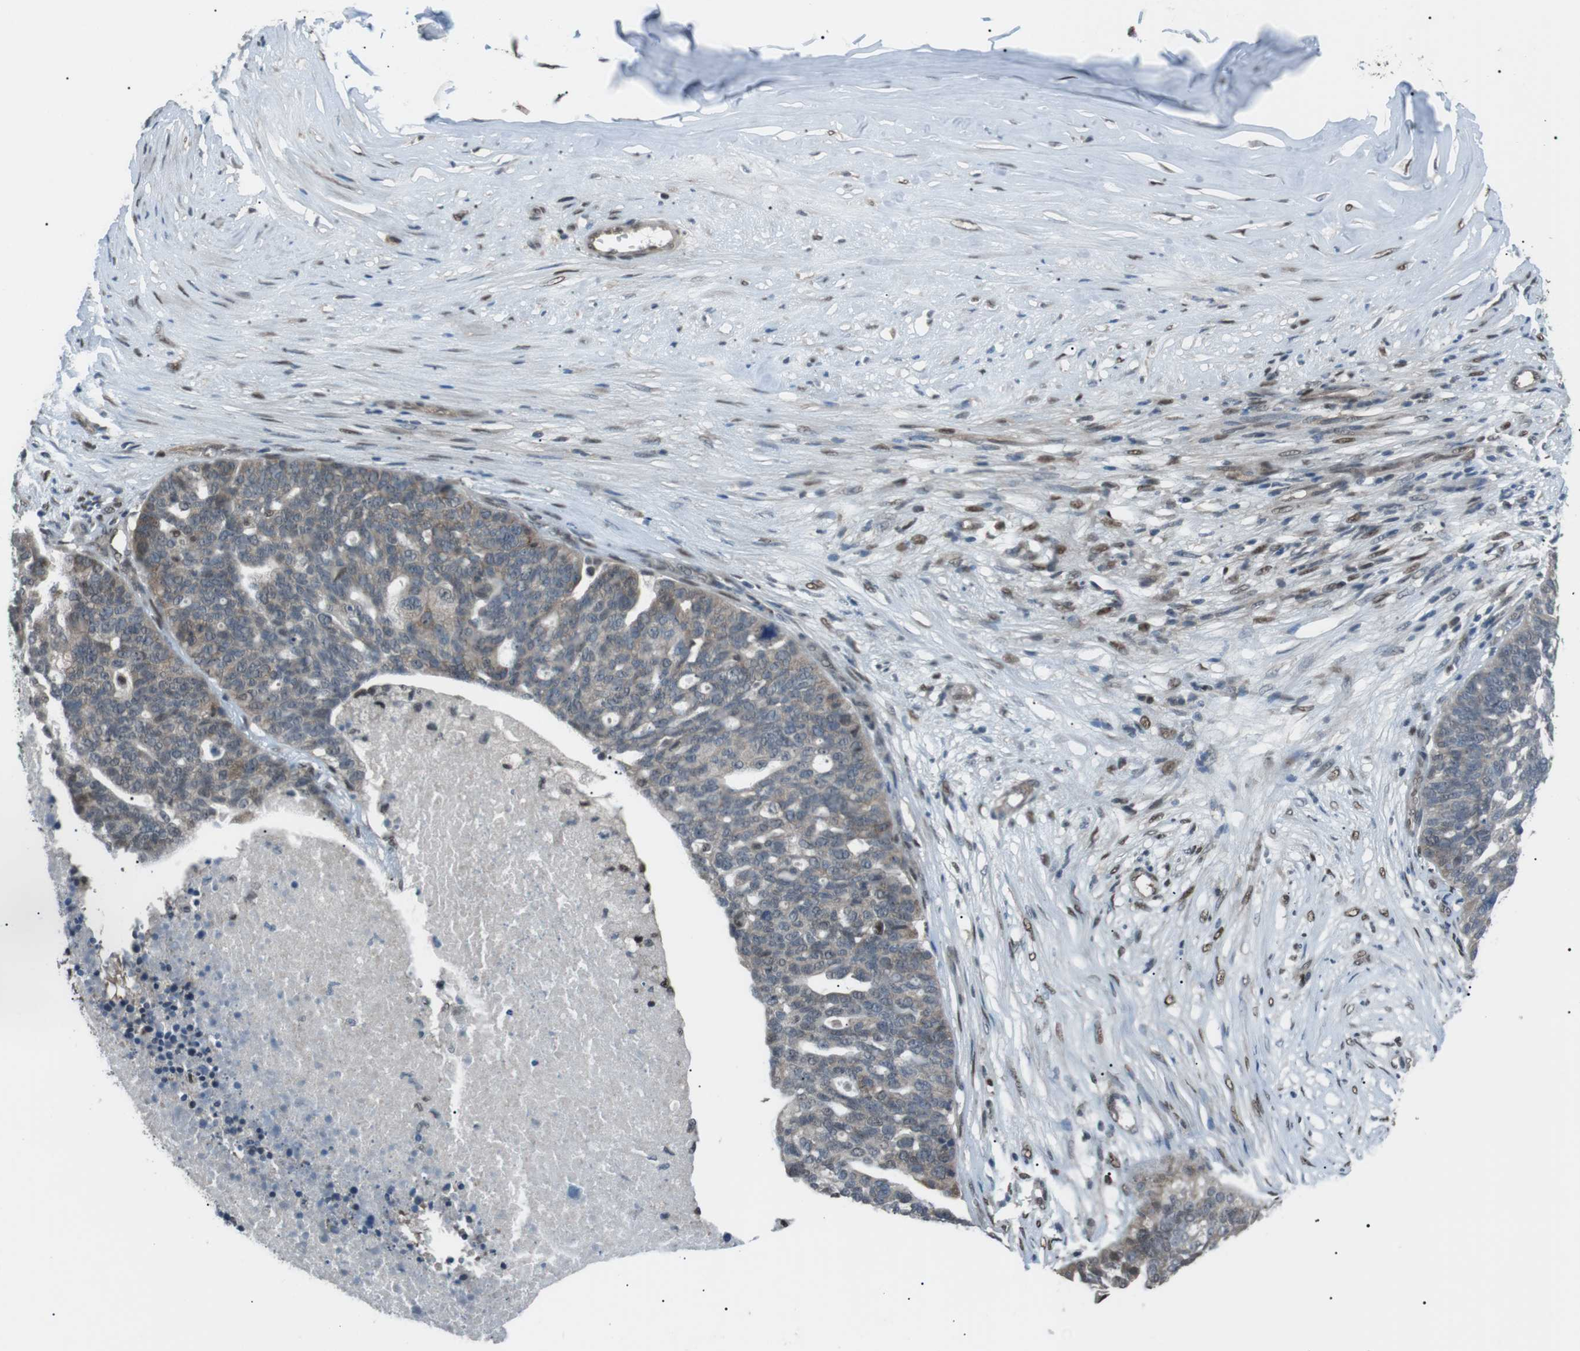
{"staining": {"intensity": "weak", "quantity": "25%-75%", "location": "cytoplasmic/membranous"}, "tissue": "ovarian cancer", "cell_type": "Tumor cells", "image_type": "cancer", "snomed": [{"axis": "morphology", "description": "Cystadenocarcinoma, serous, NOS"}, {"axis": "topography", "description": "Ovary"}], "caption": "A brown stain labels weak cytoplasmic/membranous positivity of a protein in ovarian cancer tumor cells.", "gene": "SRPK2", "patient": {"sex": "female", "age": 59}}